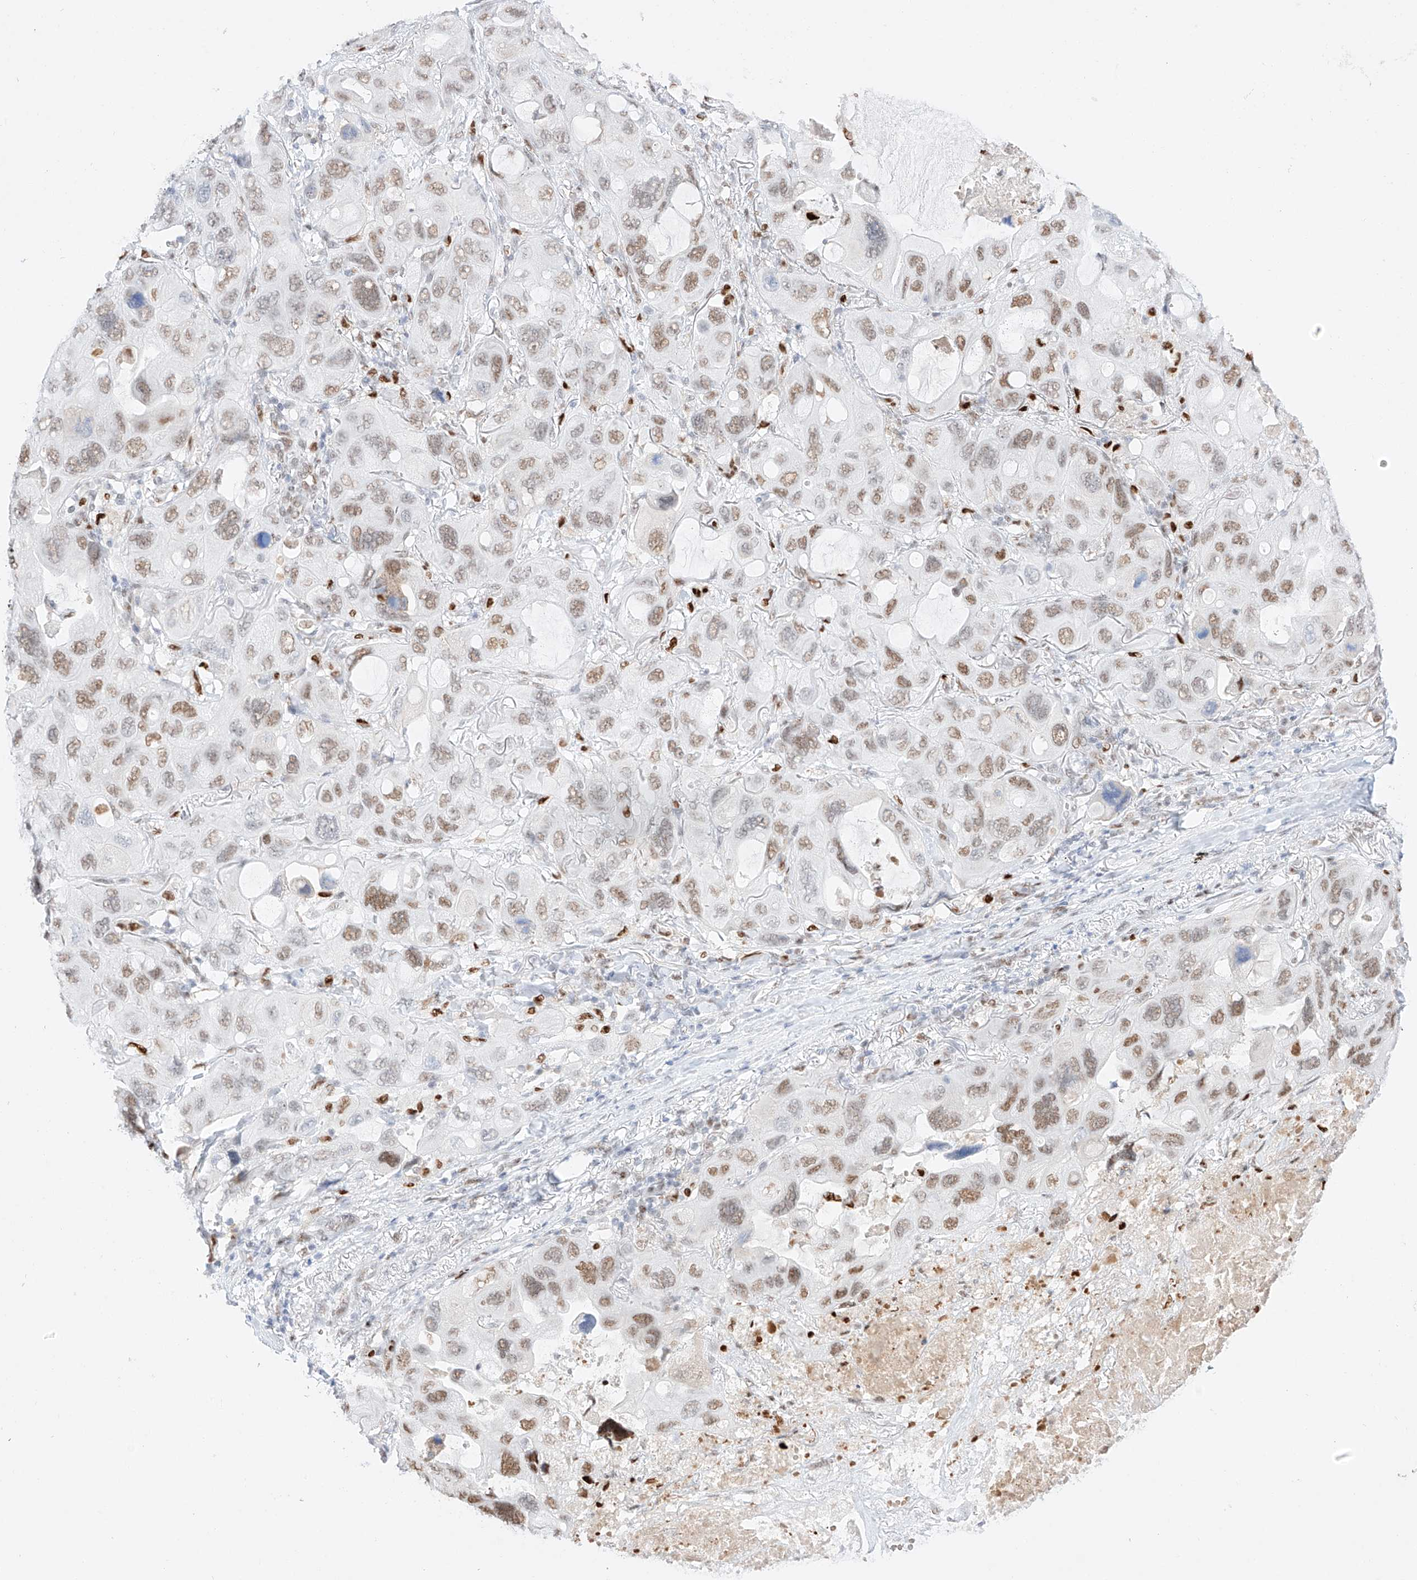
{"staining": {"intensity": "moderate", "quantity": "25%-75%", "location": "nuclear"}, "tissue": "lung cancer", "cell_type": "Tumor cells", "image_type": "cancer", "snomed": [{"axis": "morphology", "description": "Squamous cell carcinoma, NOS"}, {"axis": "topography", "description": "Lung"}], "caption": "Immunohistochemical staining of human lung cancer (squamous cell carcinoma) demonstrates medium levels of moderate nuclear expression in about 25%-75% of tumor cells. Nuclei are stained in blue.", "gene": "APIP", "patient": {"sex": "female", "age": 73}}